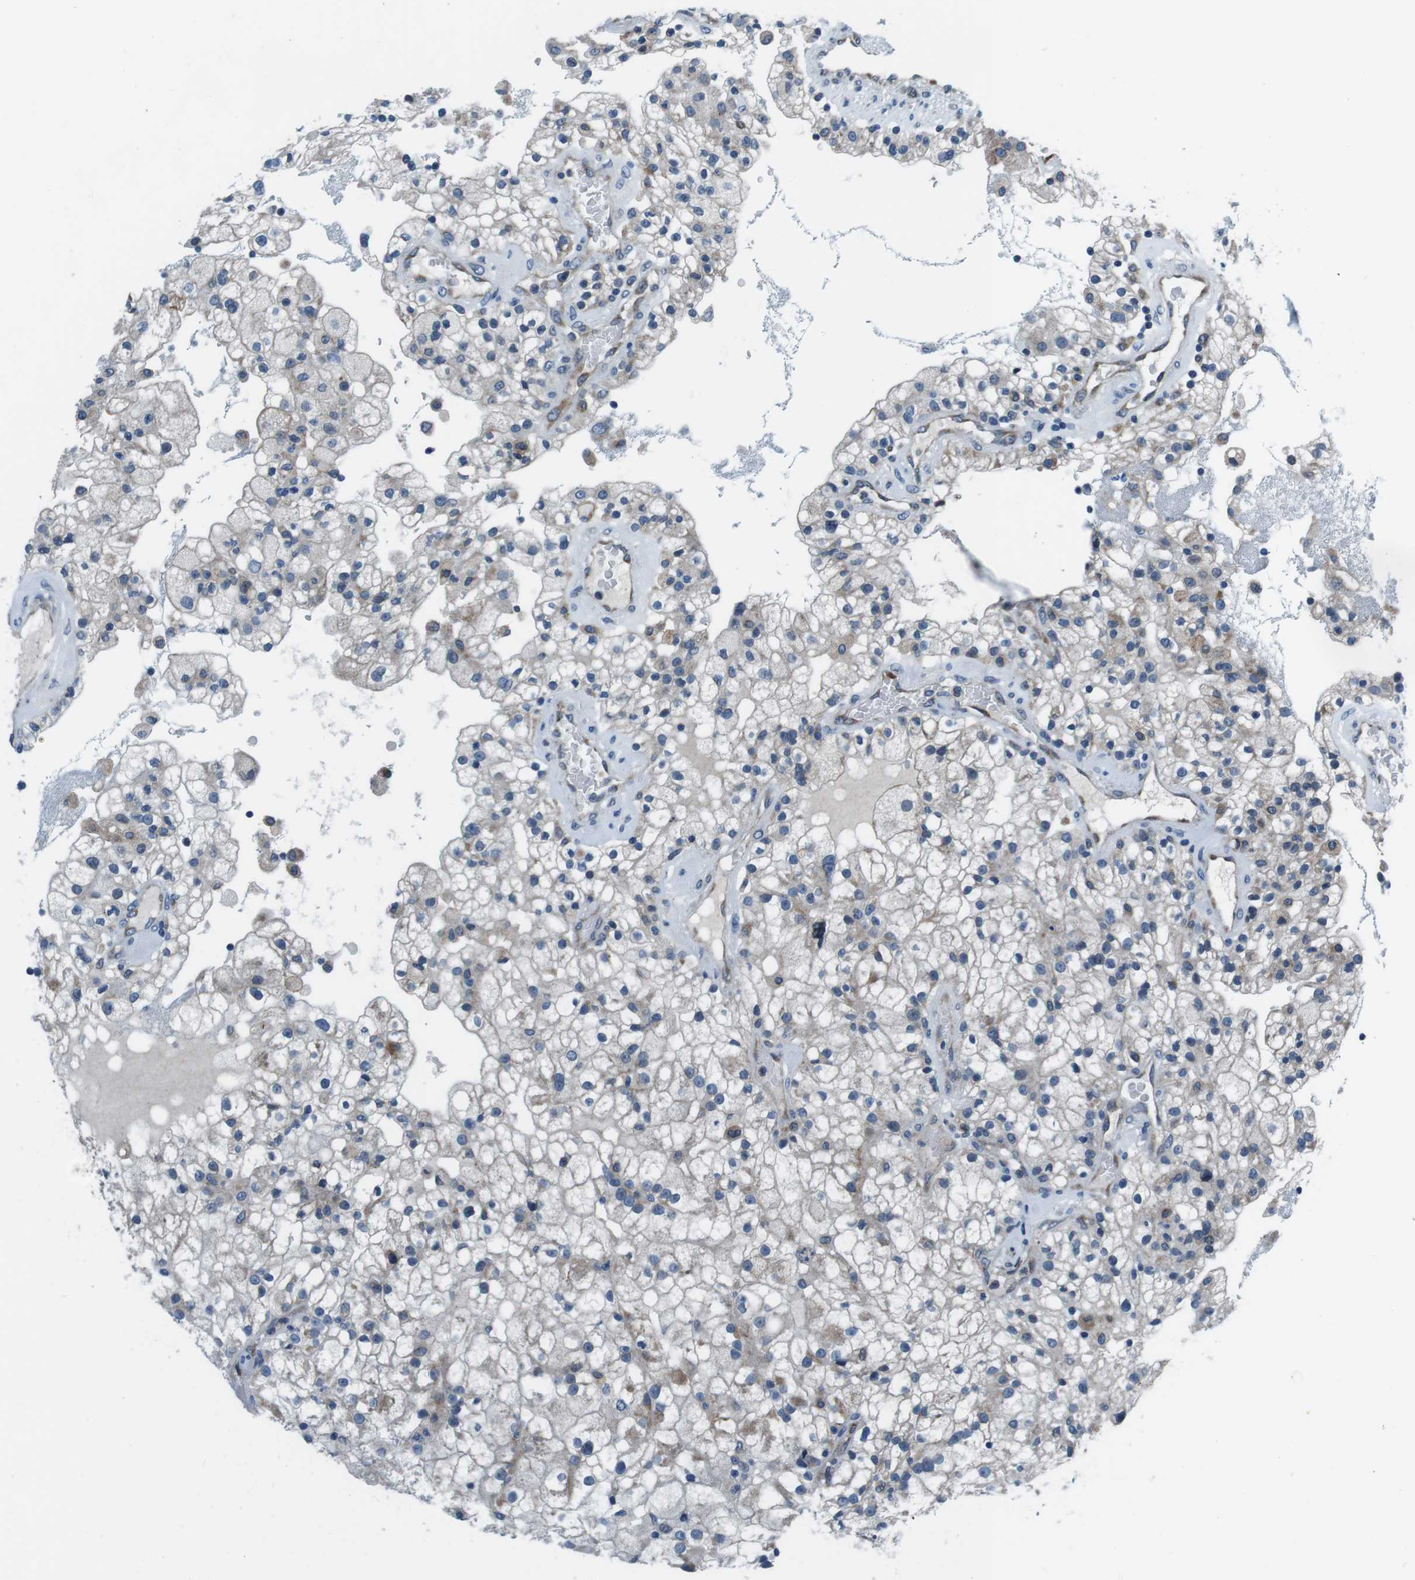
{"staining": {"intensity": "moderate", "quantity": "<25%", "location": "cytoplasmic/membranous"}, "tissue": "renal cancer", "cell_type": "Tumor cells", "image_type": "cancer", "snomed": [{"axis": "morphology", "description": "Adenocarcinoma, NOS"}, {"axis": "topography", "description": "Kidney"}], "caption": "Moderate cytoplasmic/membranous expression is seen in approximately <25% of tumor cells in renal cancer (adenocarcinoma). The staining was performed using DAB (3,3'-diaminobenzidine) to visualize the protein expression in brown, while the nuclei were stained in blue with hematoxylin (Magnification: 20x).", "gene": "NUCB2", "patient": {"sex": "female", "age": 52}}